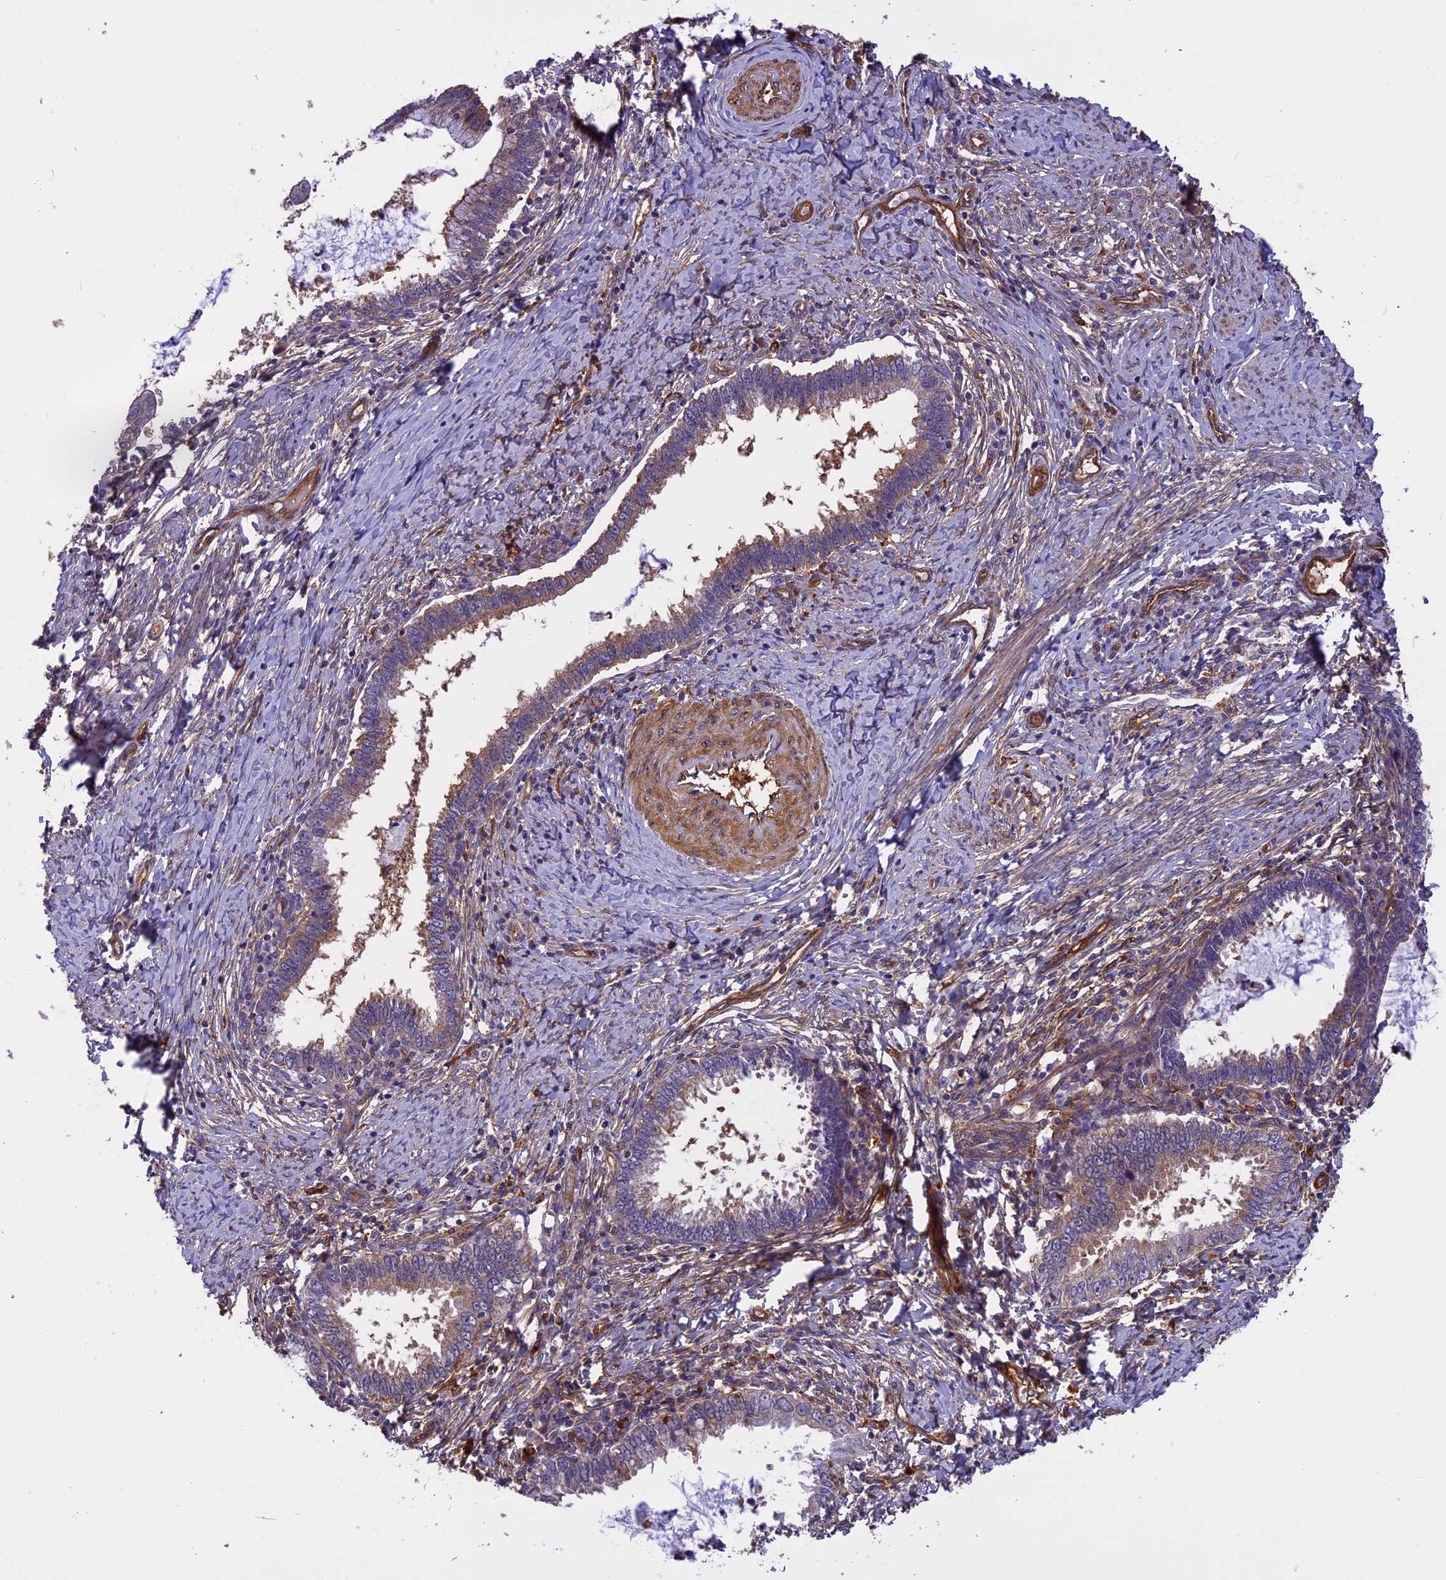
{"staining": {"intensity": "moderate", "quantity": "25%-75%", "location": "cytoplasmic/membranous"}, "tissue": "cervical cancer", "cell_type": "Tumor cells", "image_type": "cancer", "snomed": [{"axis": "morphology", "description": "Adenocarcinoma, NOS"}, {"axis": "topography", "description": "Cervix"}], "caption": "An image showing moderate cytoplasmic/membranous expression in about 25%-75% of tumor cells in cervical cancer (adenocarcinoma), as visualized by brown immunohistochemical staining.", "gene": "EHBP1L1", "patient": {"sex": "female", "age": 36}}